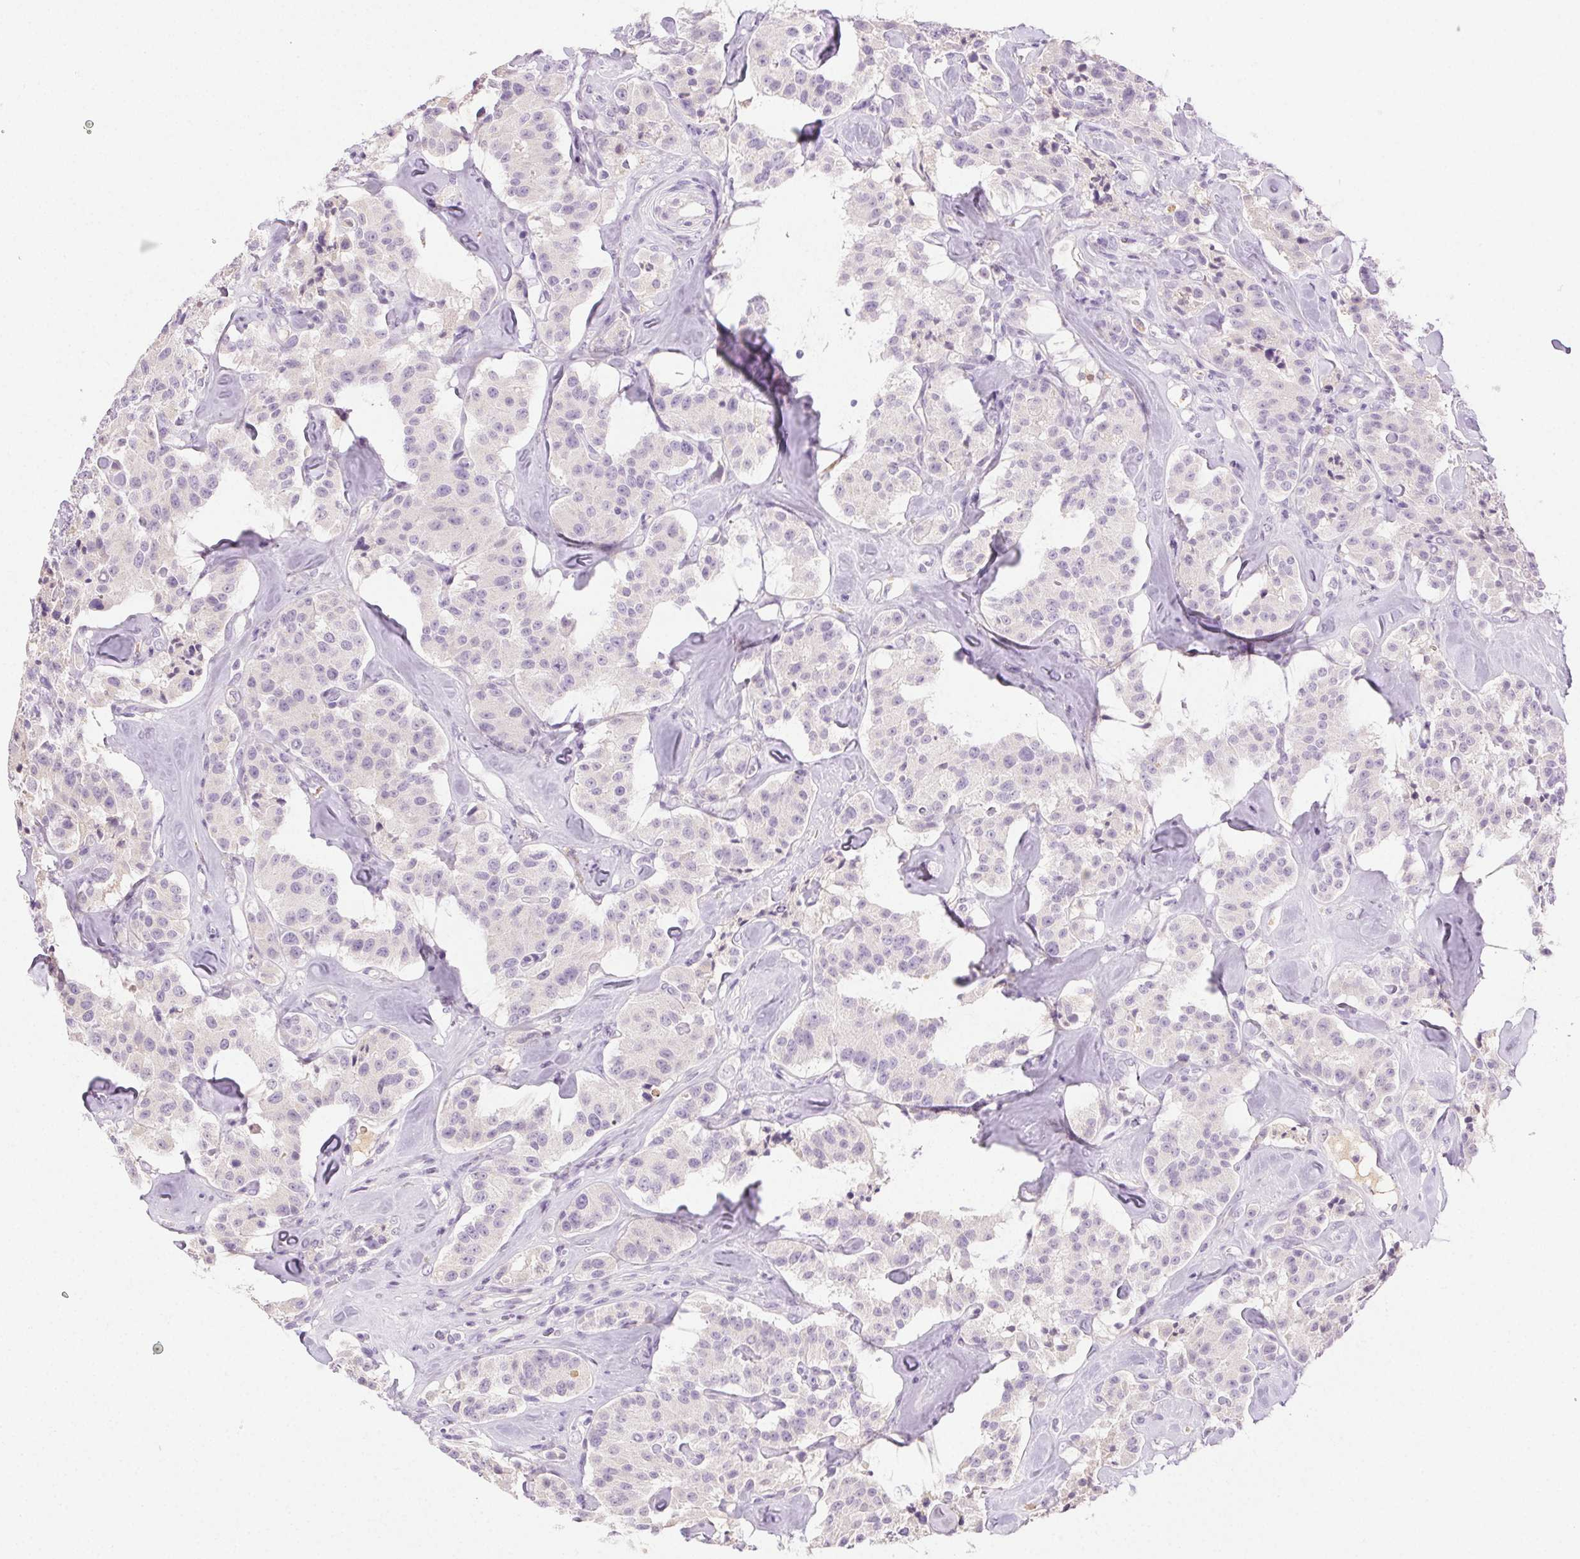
{"staining": {"intensity": "negative", "quantity": "none", "location": "none"}, "tissue": "carcinoid", "cell_type": "Tumor cells", "image_type": "cancer", "snomed": [{"axis": "morphology", "description": "Carcinoid, malignant, NOS"}, {"axis": "topography", "description": "Pancreas"}], "caption": "Carcinoid (malignant) was stained to show a protein in brown. There is no significant staining in tumor cells.", "gene": "BPIFB2", "patient": {"sex": "male", "age": 41}}